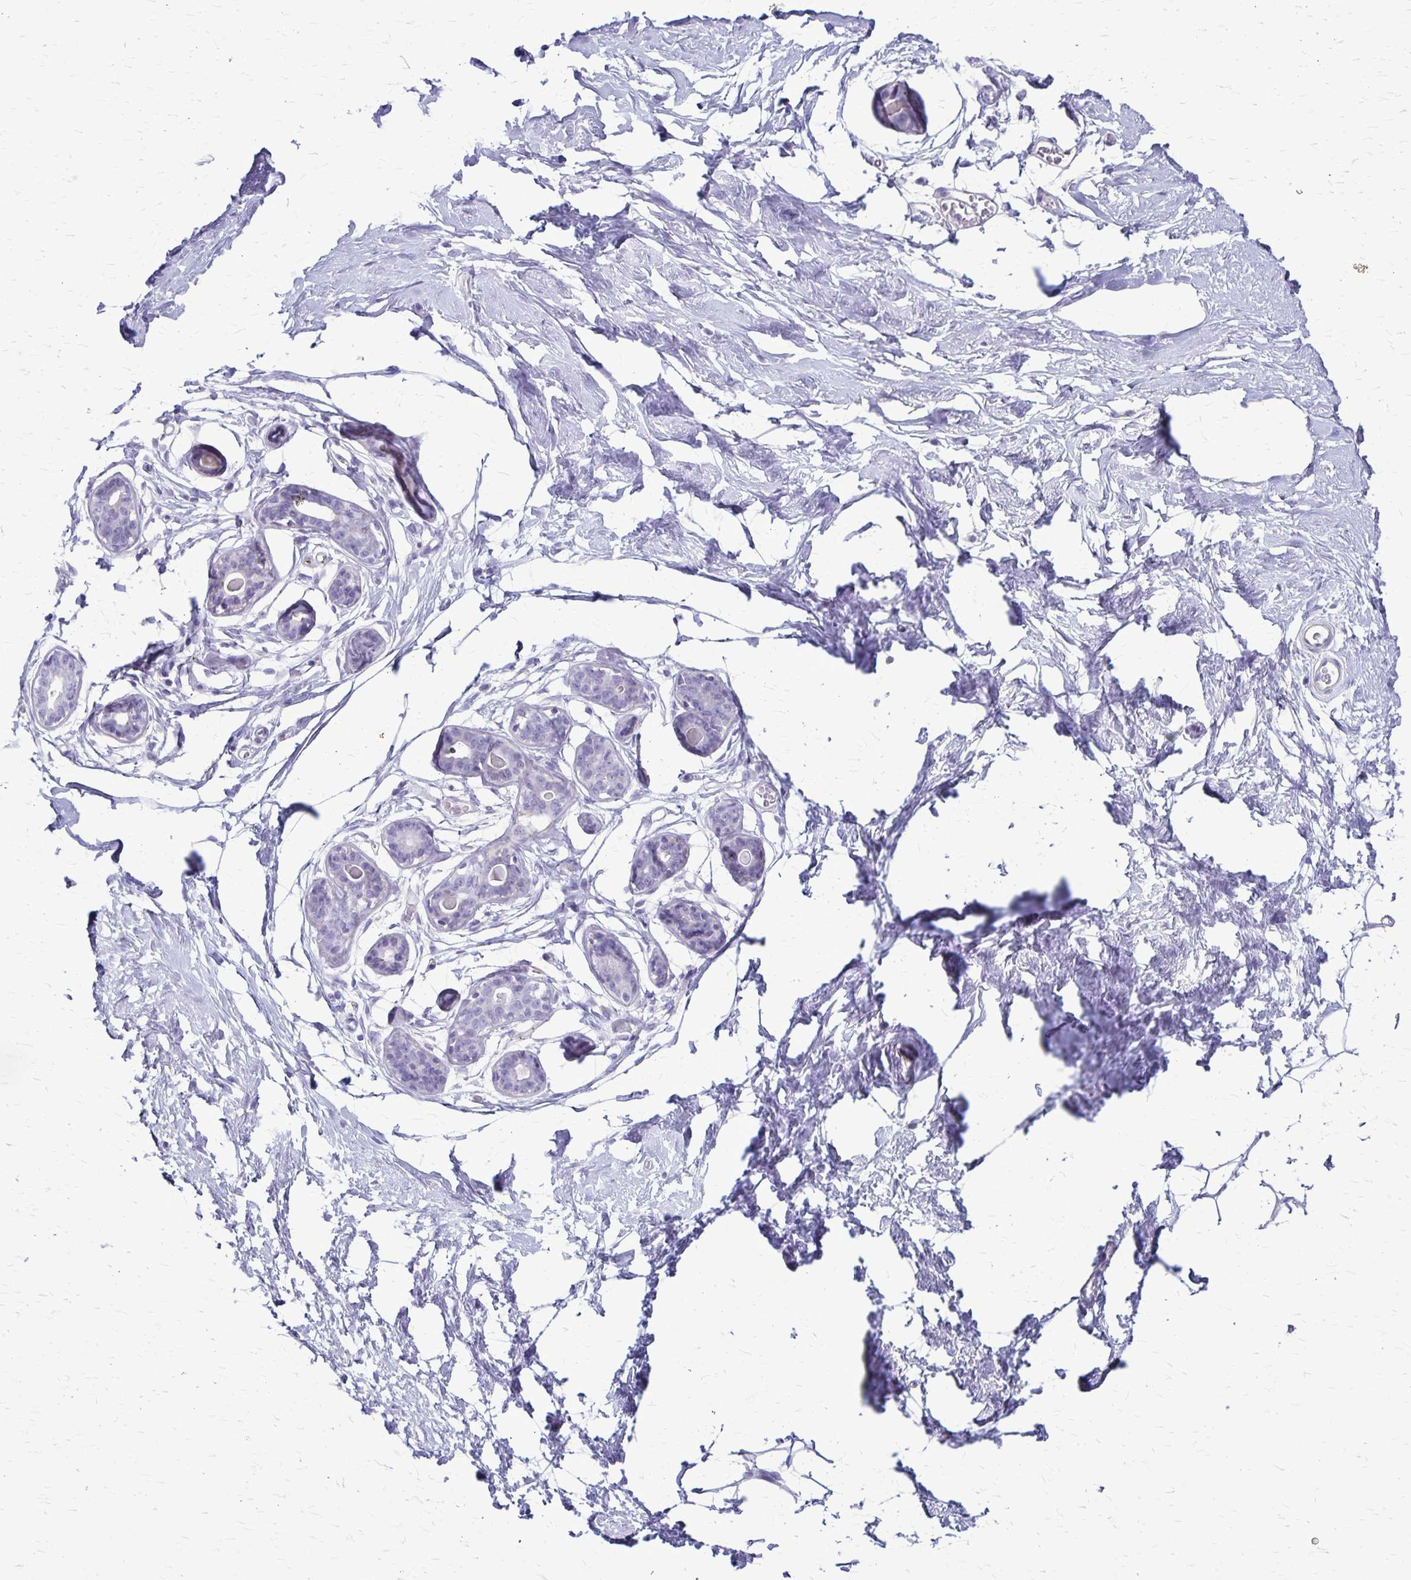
{"staining": {"intensity": "negative", "quantity": "none", "location": "none"}, "tissue": "breast", "cell_type": "Adipocytes", "image_type": "normal", "snomed": [{"axis": "morphology", "description": "Normal tissue, NOS"}, {"axis": "topography", "description": "Breast"}], "caption": "A high-resolution image shows immunohistochemistry staining of benign breast, which demonstrates no significant positivity in adipocytes.", "gene": "GP9", "patient": {"sex": "female", "age": 45}}